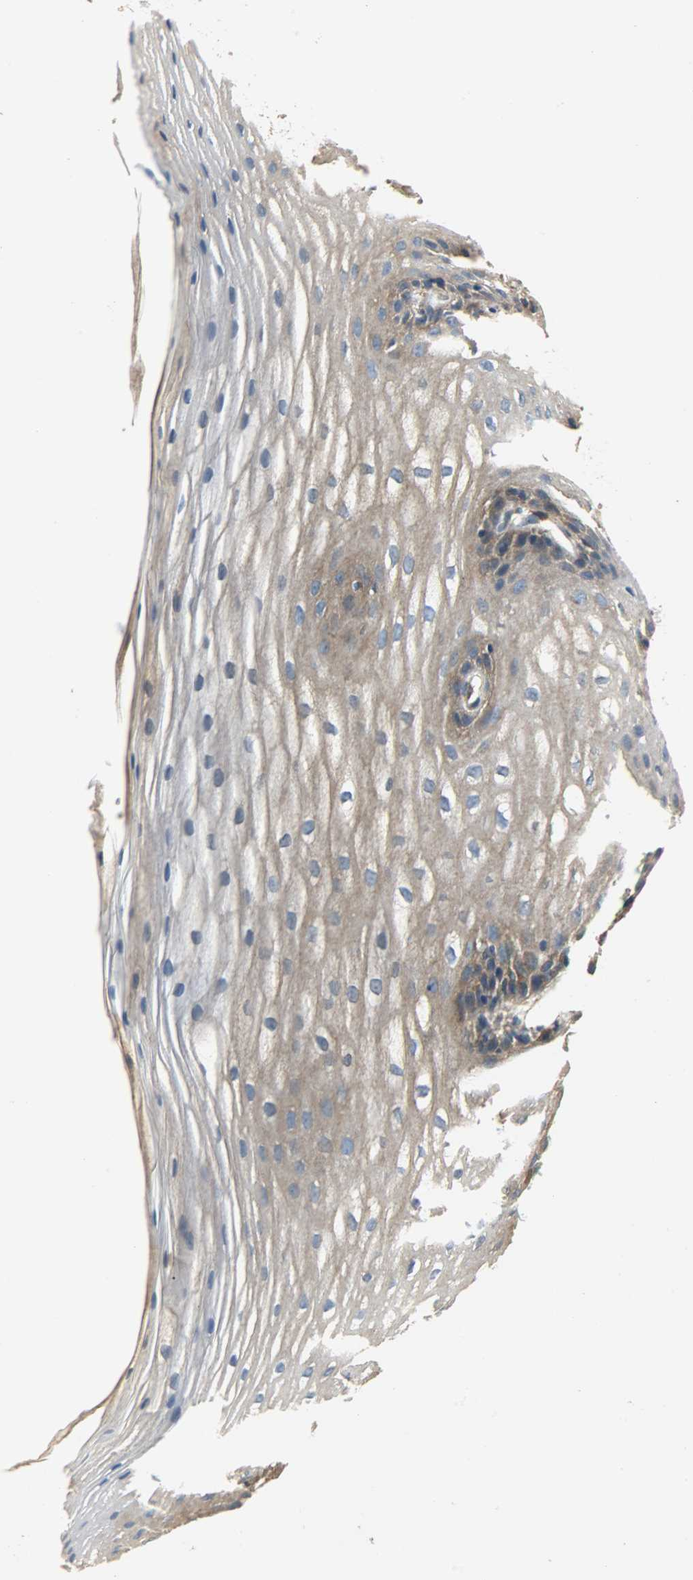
{"staining": {"intensity": "moderate", "quantity": "25%-75%", "location": "cytoplasmic/membranous"}, "tissue": "esophagus", "cell_type": "Squamous epithelial cells", "image_type": "normal", "snomed": [{"axis": "morphology", "description": "Normal tissue, NOS"}, {"axis": "topography", "description": "Esophagus"}], "caption": "Immunohistochemistry (IHC) photomicrograph of normal esophagus: human esophagus stained using immunohistochemistry shows medium levels of moderate protein expression localized specifically in the cytoplasmic/membranous of squamous epithelial cells, appearing as a cytoplasmic/membranous brown color.", "gene": "C1orf198", "patient": {"sex": "female", "age": 70}}